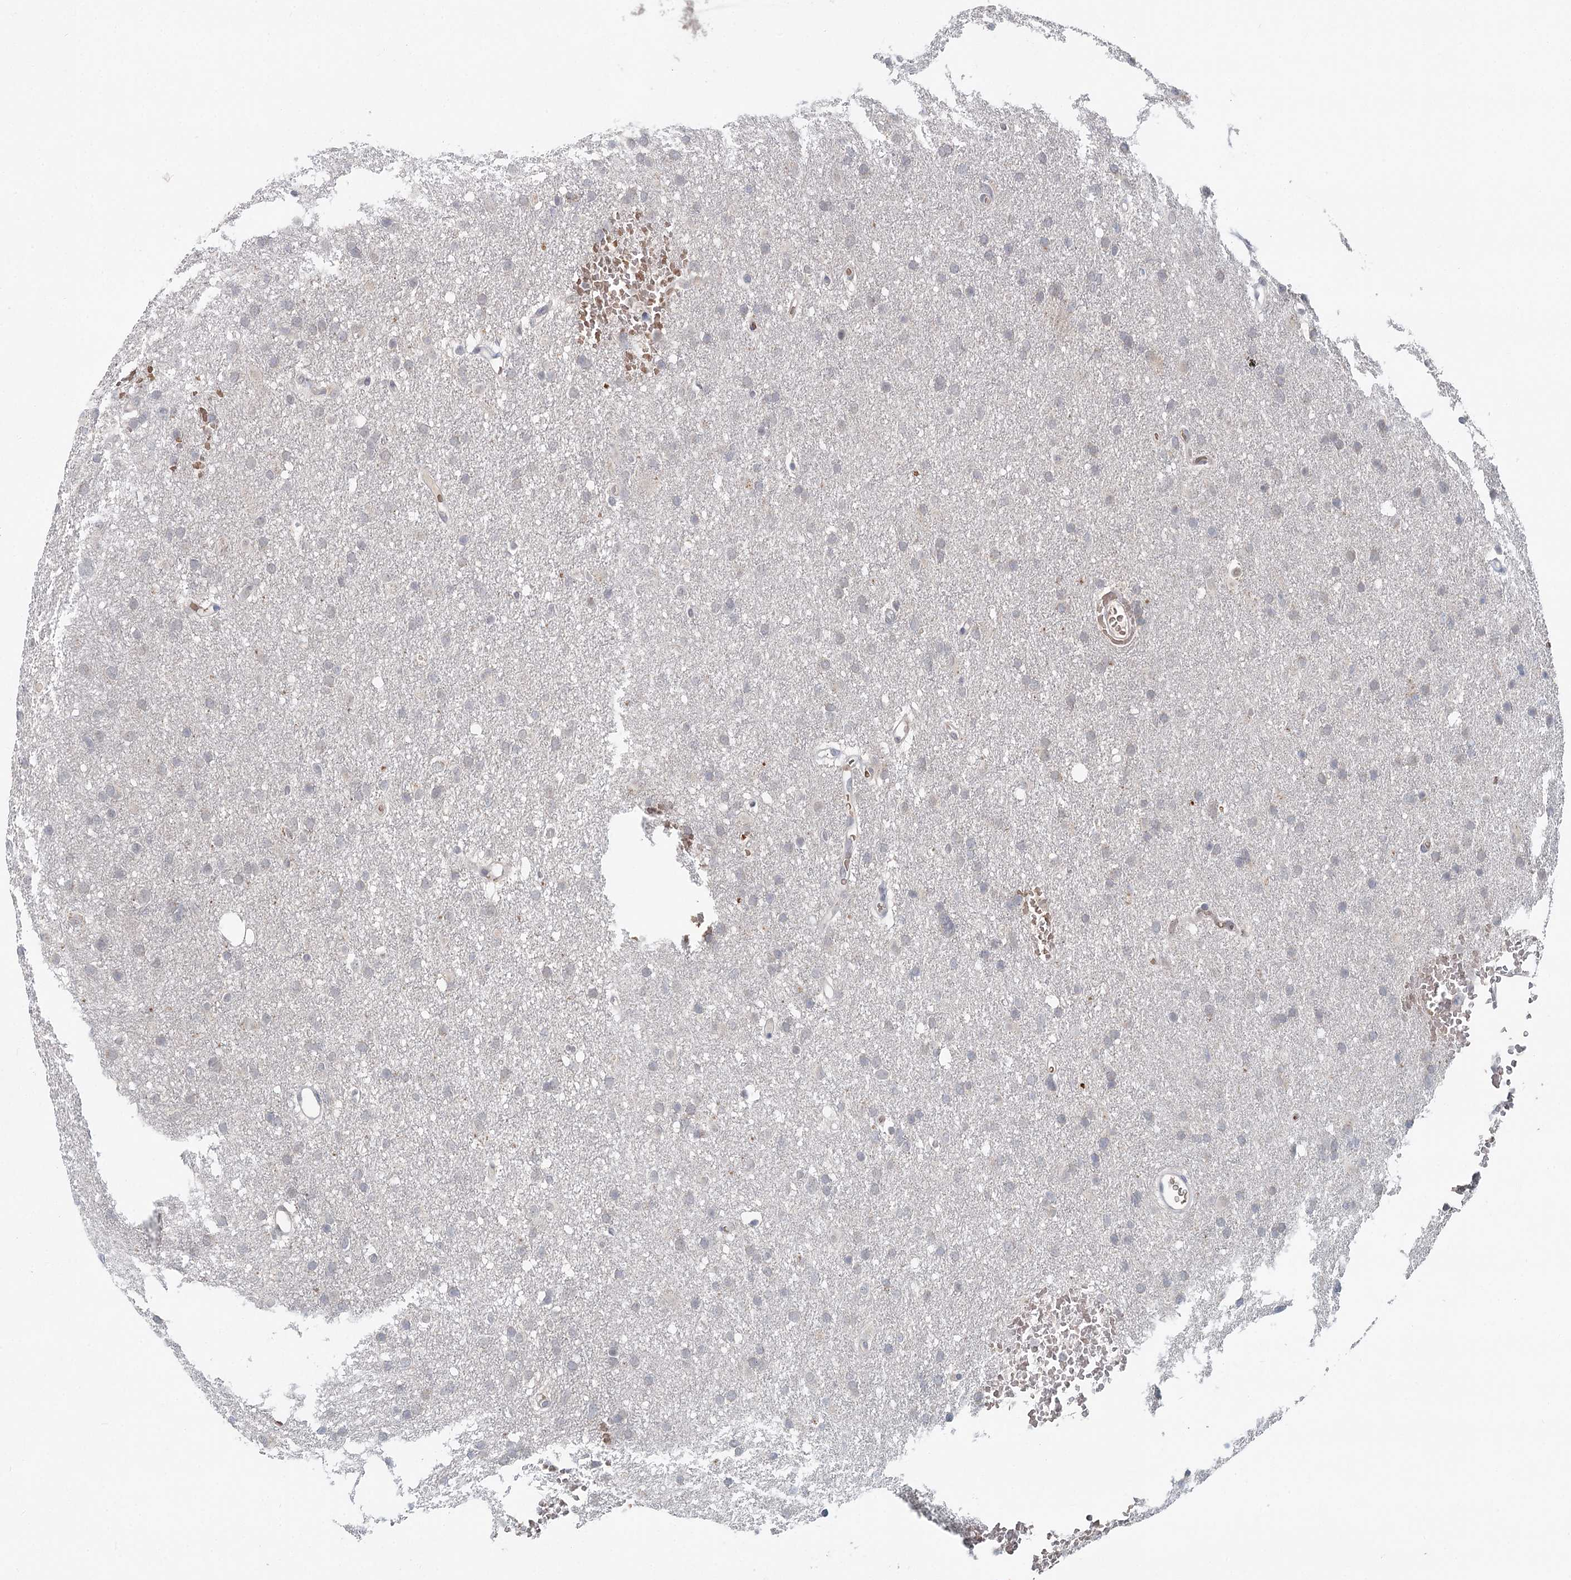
{"staining": {"intensity": "negative", "quantity": "none", "location": "none"}, "tissue": "glioma", "cell_type": "Tumor cells", "image_type": "cancer", "snomed": [{"axis": "morphology", "description": "Glioma, malignant, High grade"}, {"axis": "topography", "description": "Cerebral cortex"}], "caption": "DAB (3,3'-diaminobenzidine) immunohistochemical staining of human glioma reveals no significant staining in tumor cells.", "gene": "FBXO7", "patient": {"sex": "female", "age": 36}}